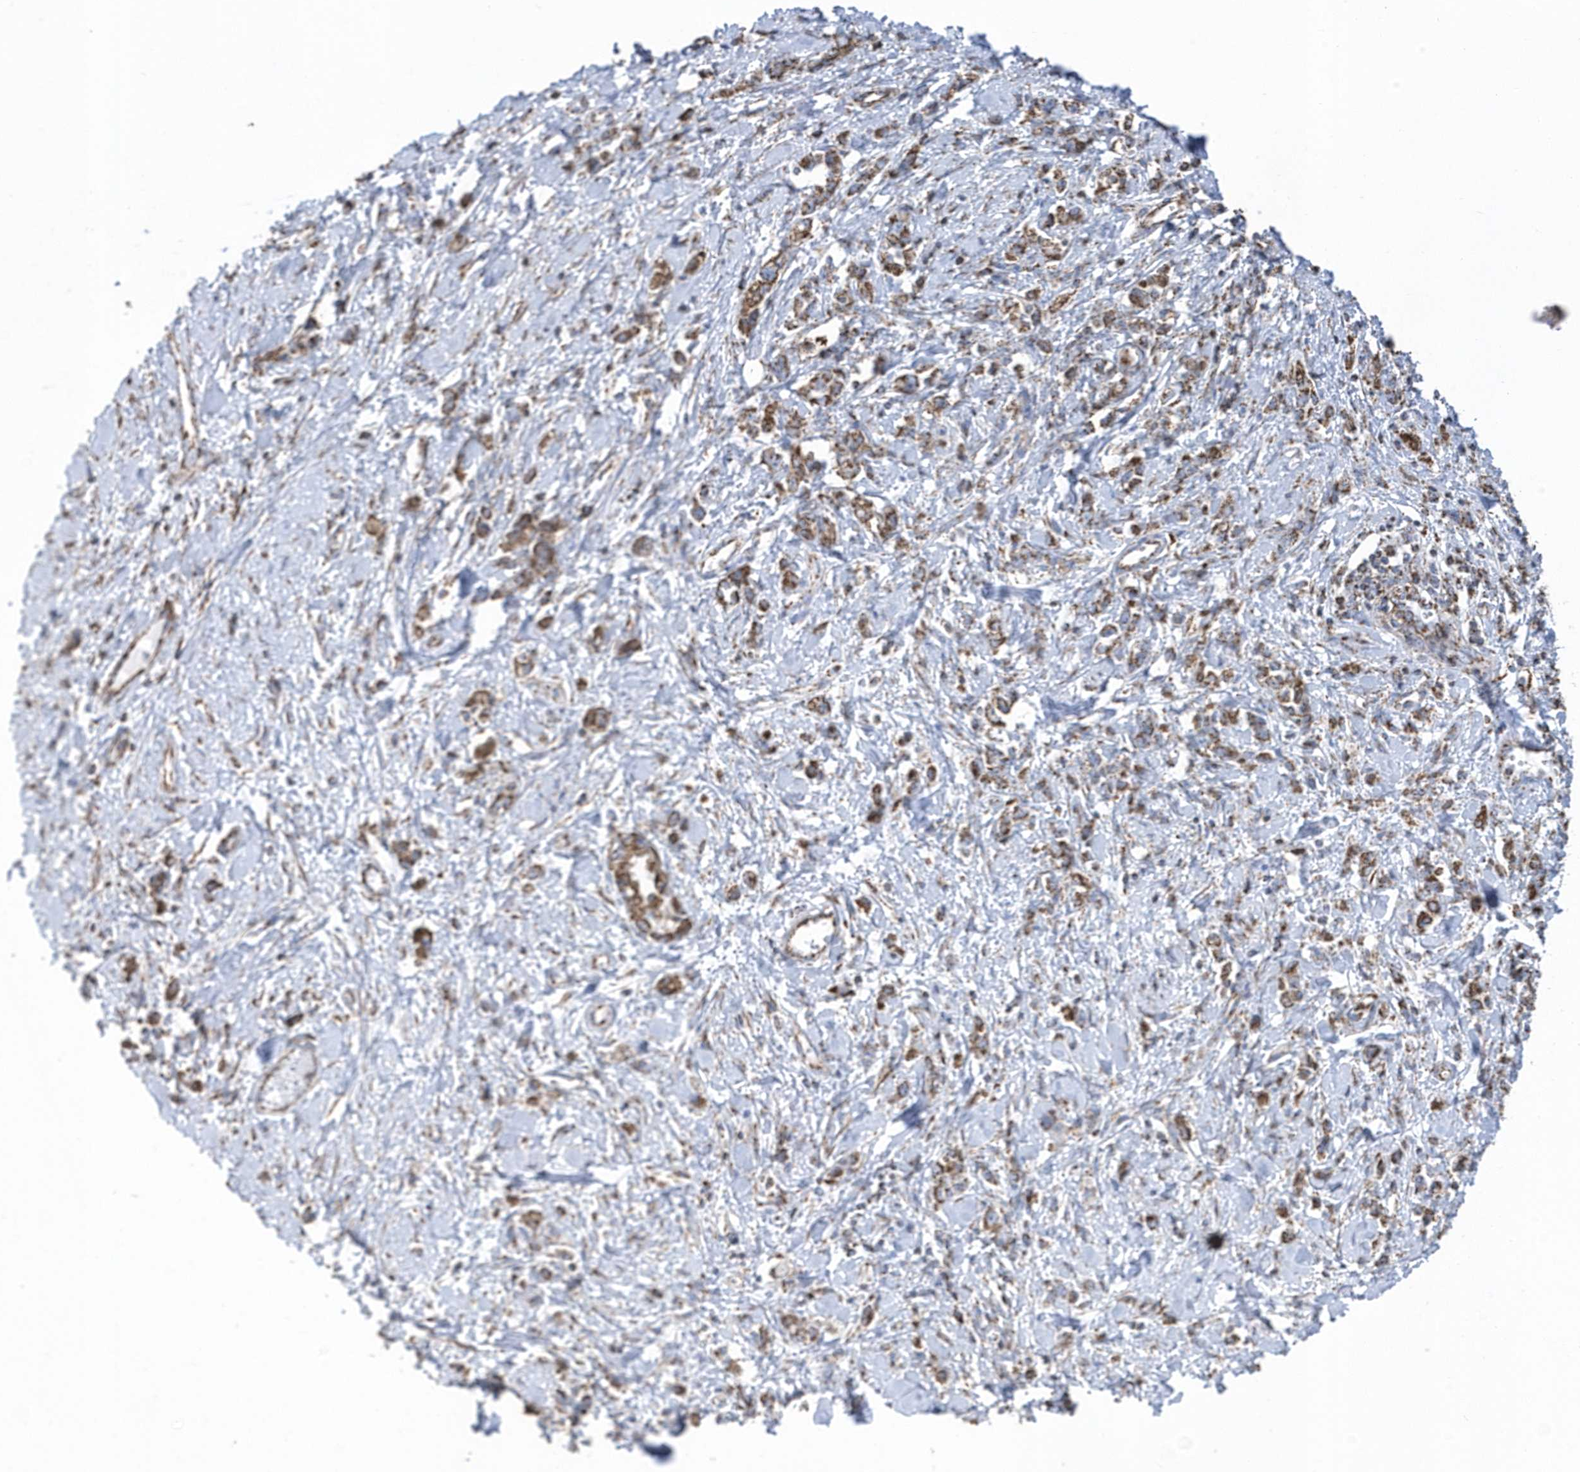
{"staining": {"intensity": "moderate", "quantity": ">75%", "location": "cytoplasmic/membranous"}, "tissue": "stomach cancer", "cell_type": "Tumor cells", "image_type": "cancer", "snomed": [{"axis": "morphology", "description": "Adenocarcinoma, NOS"}, {"axis": "topography", "description": "Stomach"}], "caption": "A brown stain labels moderate cytoplasmic/membranous staining of a protein in stomach cancer tumor cells.", "gene": "GTPBP8", "patient": {"sex": "female", "age": 76}}